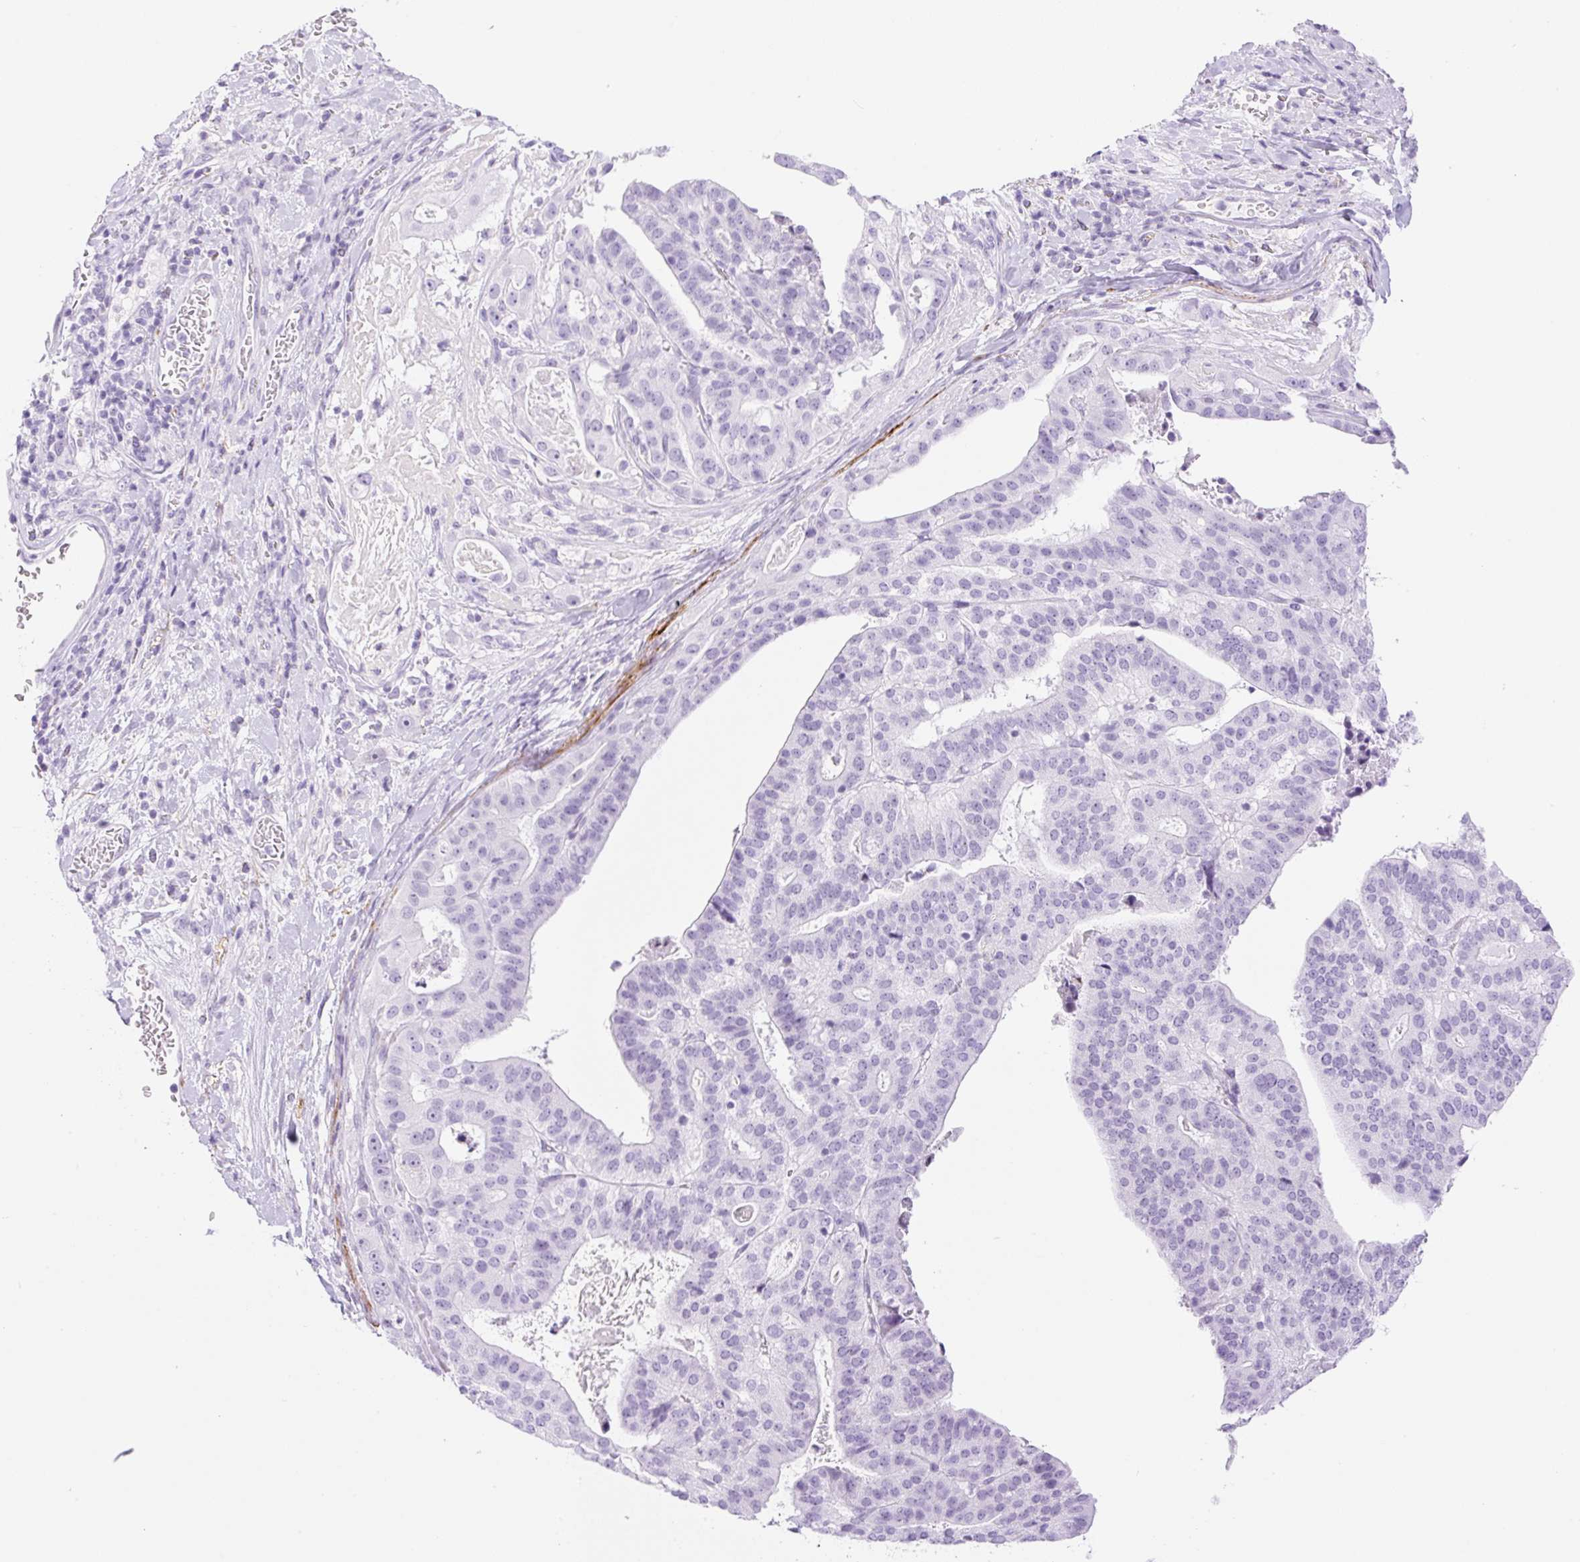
{"staining": {"intensity": "negative", "quantity": "none", "location": "none"}, "tissue": "stomach cancer", "cell_type": "Tumor cells", "image_type": "cancer", "snomed": [{"axis": "morphology", "description": "Adenocarcinoma, NOS"}, {"axis": "topography", "description": "Stomach"}], "caption": "A histopathology image of human stomach adenocarcinoma is negative for staining in tumor cells.", "gene": "SP140L", "patient": {"sex": "male", "age": 48}}